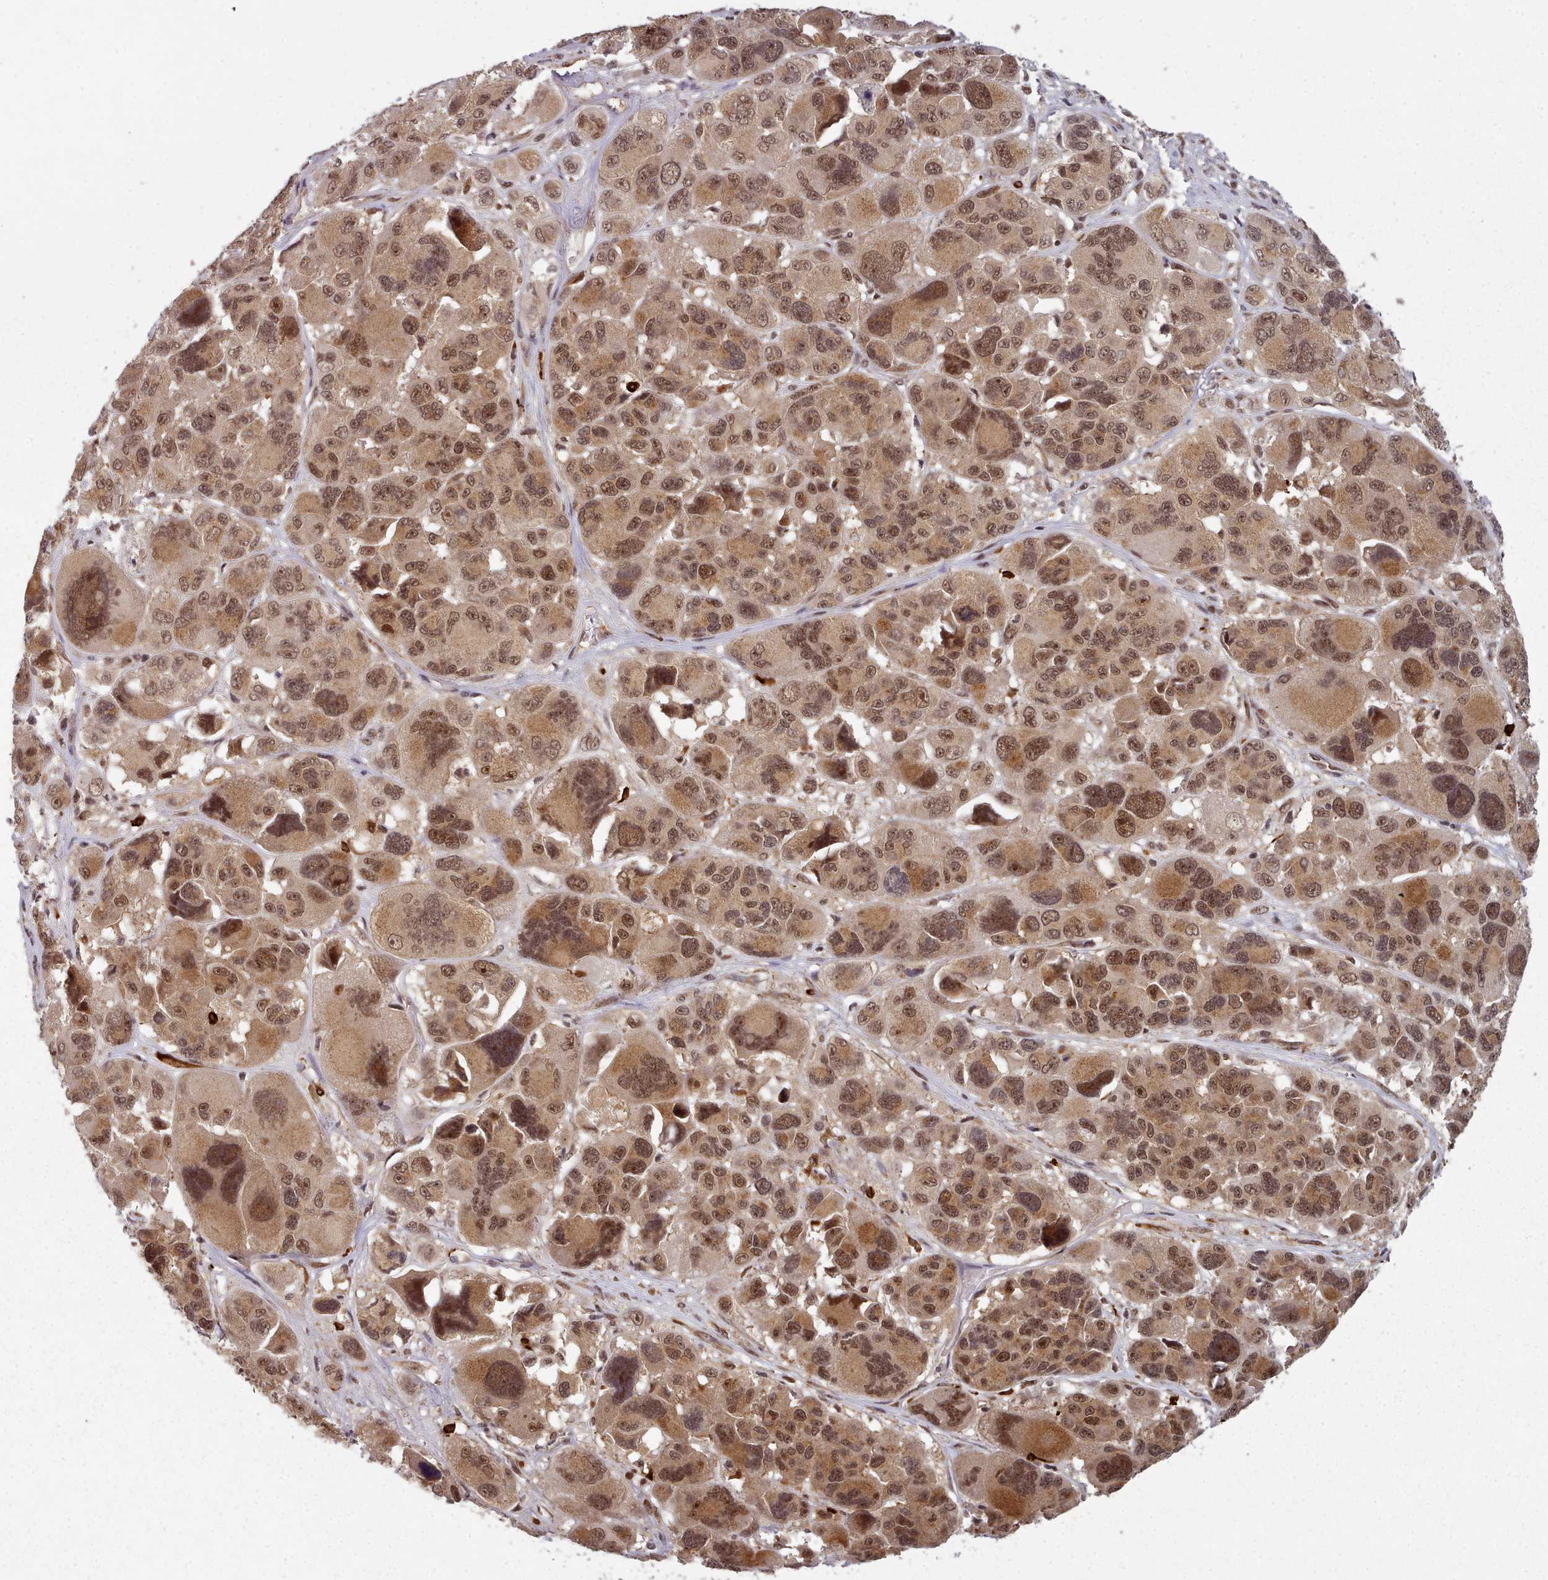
{"staining": {"intensity": "moderate", "quantity": ">75%", "location": "cytoplasmic/membranous,nuclear"}, "tissue": "melanoma", "cell_type": "Tumor cells", "image_type": "cancer", "snomed": [{"axis": "morphology", "description": "Malignant melanoma, NOS"}, {"axis": "topography", "description": "Skin"}], "caption": "Human malignant melanoma stained with a protein marker shows moderate staining in tumor cells.", "gene": "DHX8", "patient": {"sex": "female", "age": 66}}